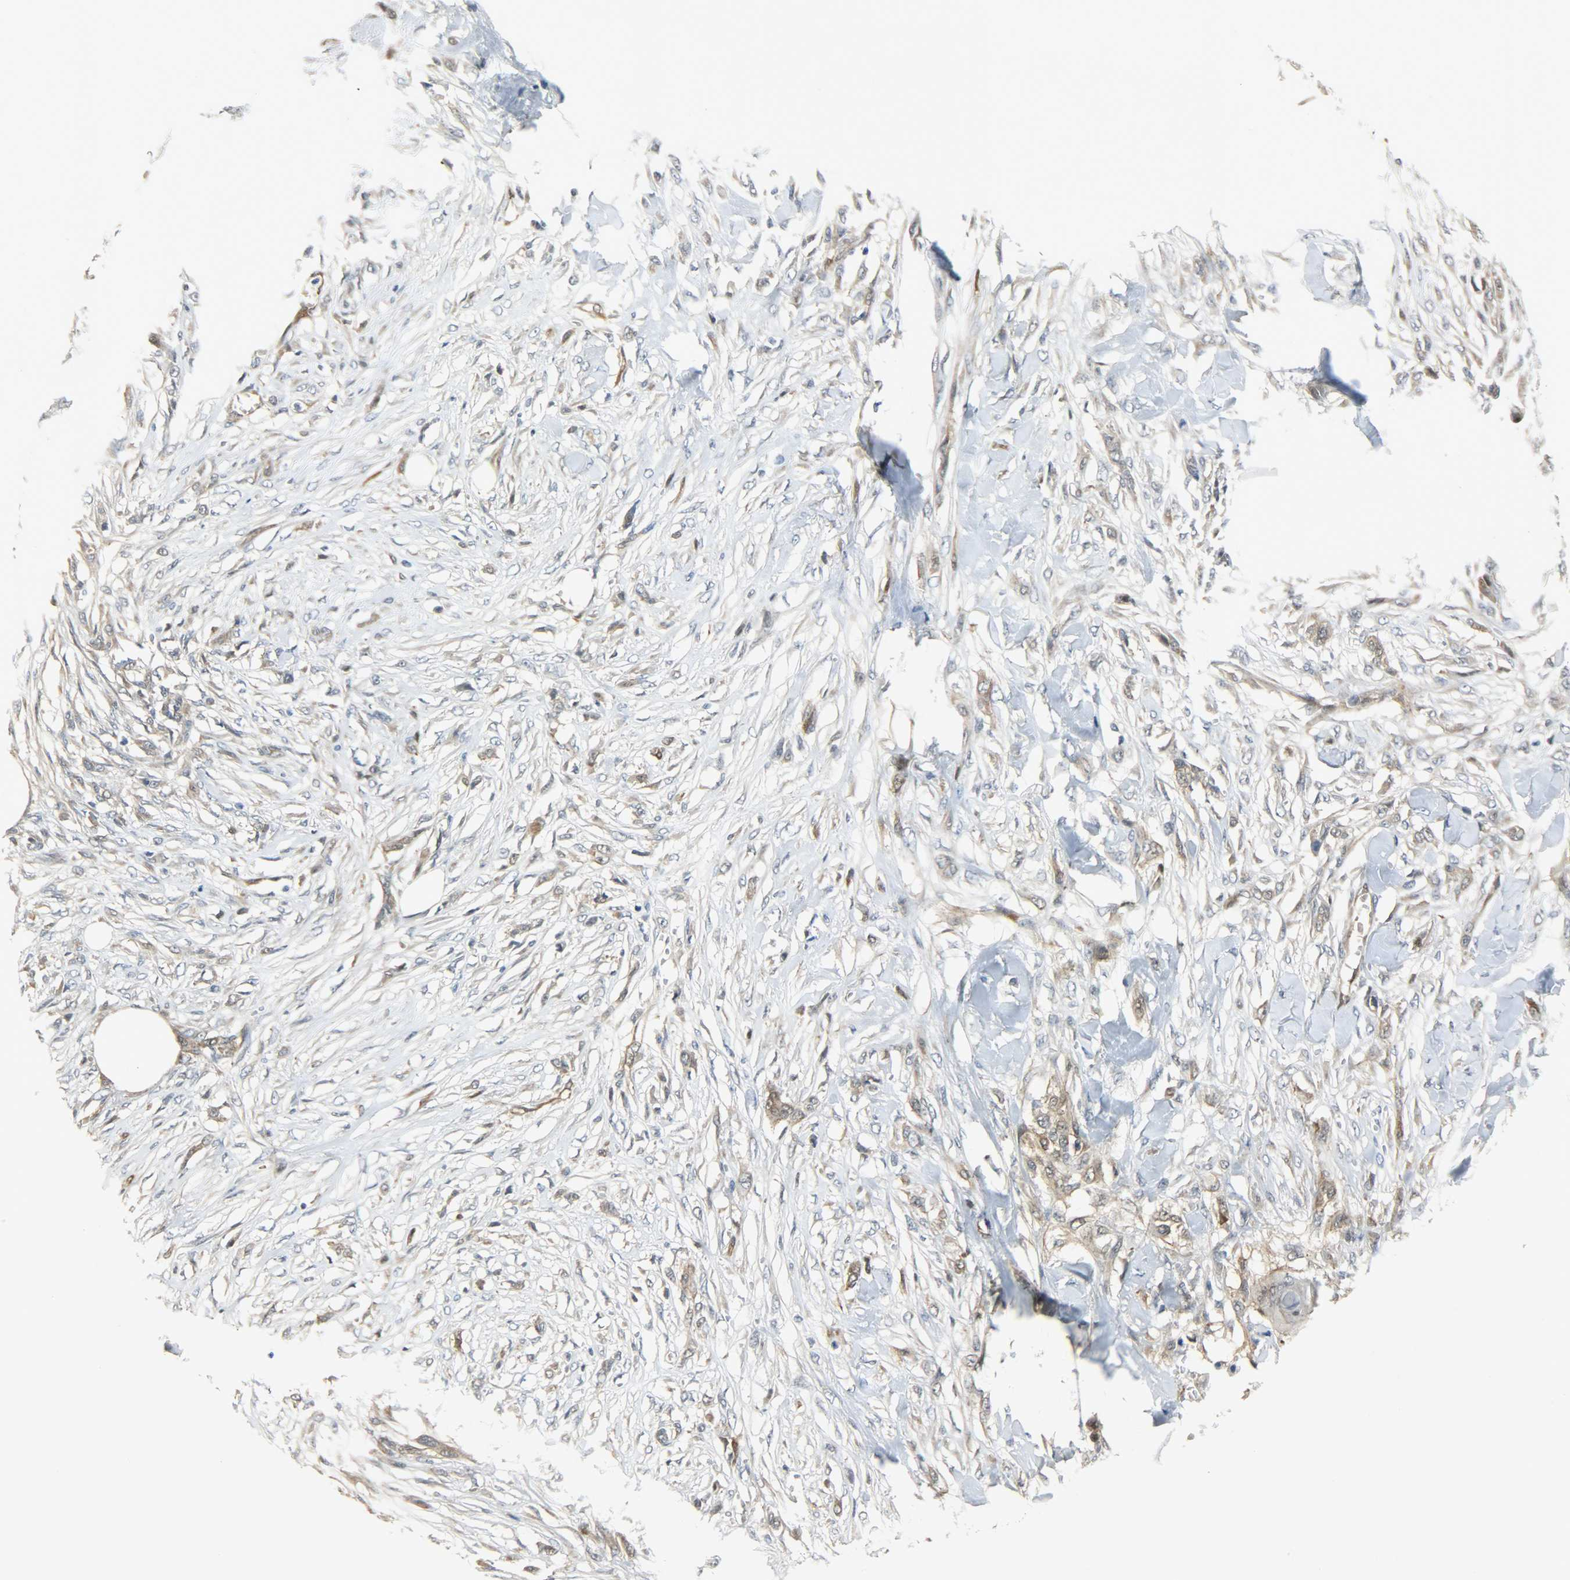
{"staining": {"intensity": "weak", "quantity": "<25%", "location": "cytoplasmic/membranous"}, "tissue": "skin cancer", "cell_type": "Tumor cells", "image_type": "cancer", "snomed": [{"axis": "morphology", "description": "Normal tissue, NOS"}, {"axis": "morphology", "description": "Squamous cell carcinoma, NOS"}, {"axis": "topography", "description": "Skin"}], "caption": "Immunohistochemistry histopathology image of neoplastic tissue: skin cancer (squamous cell carcinoma) stained with DAB (3,3'-diaminobenzidine) displays no significant protein expression in tumor cells.", "gene": "EIF4EBP1", "patient": {"sex": "female", "age": 59}}